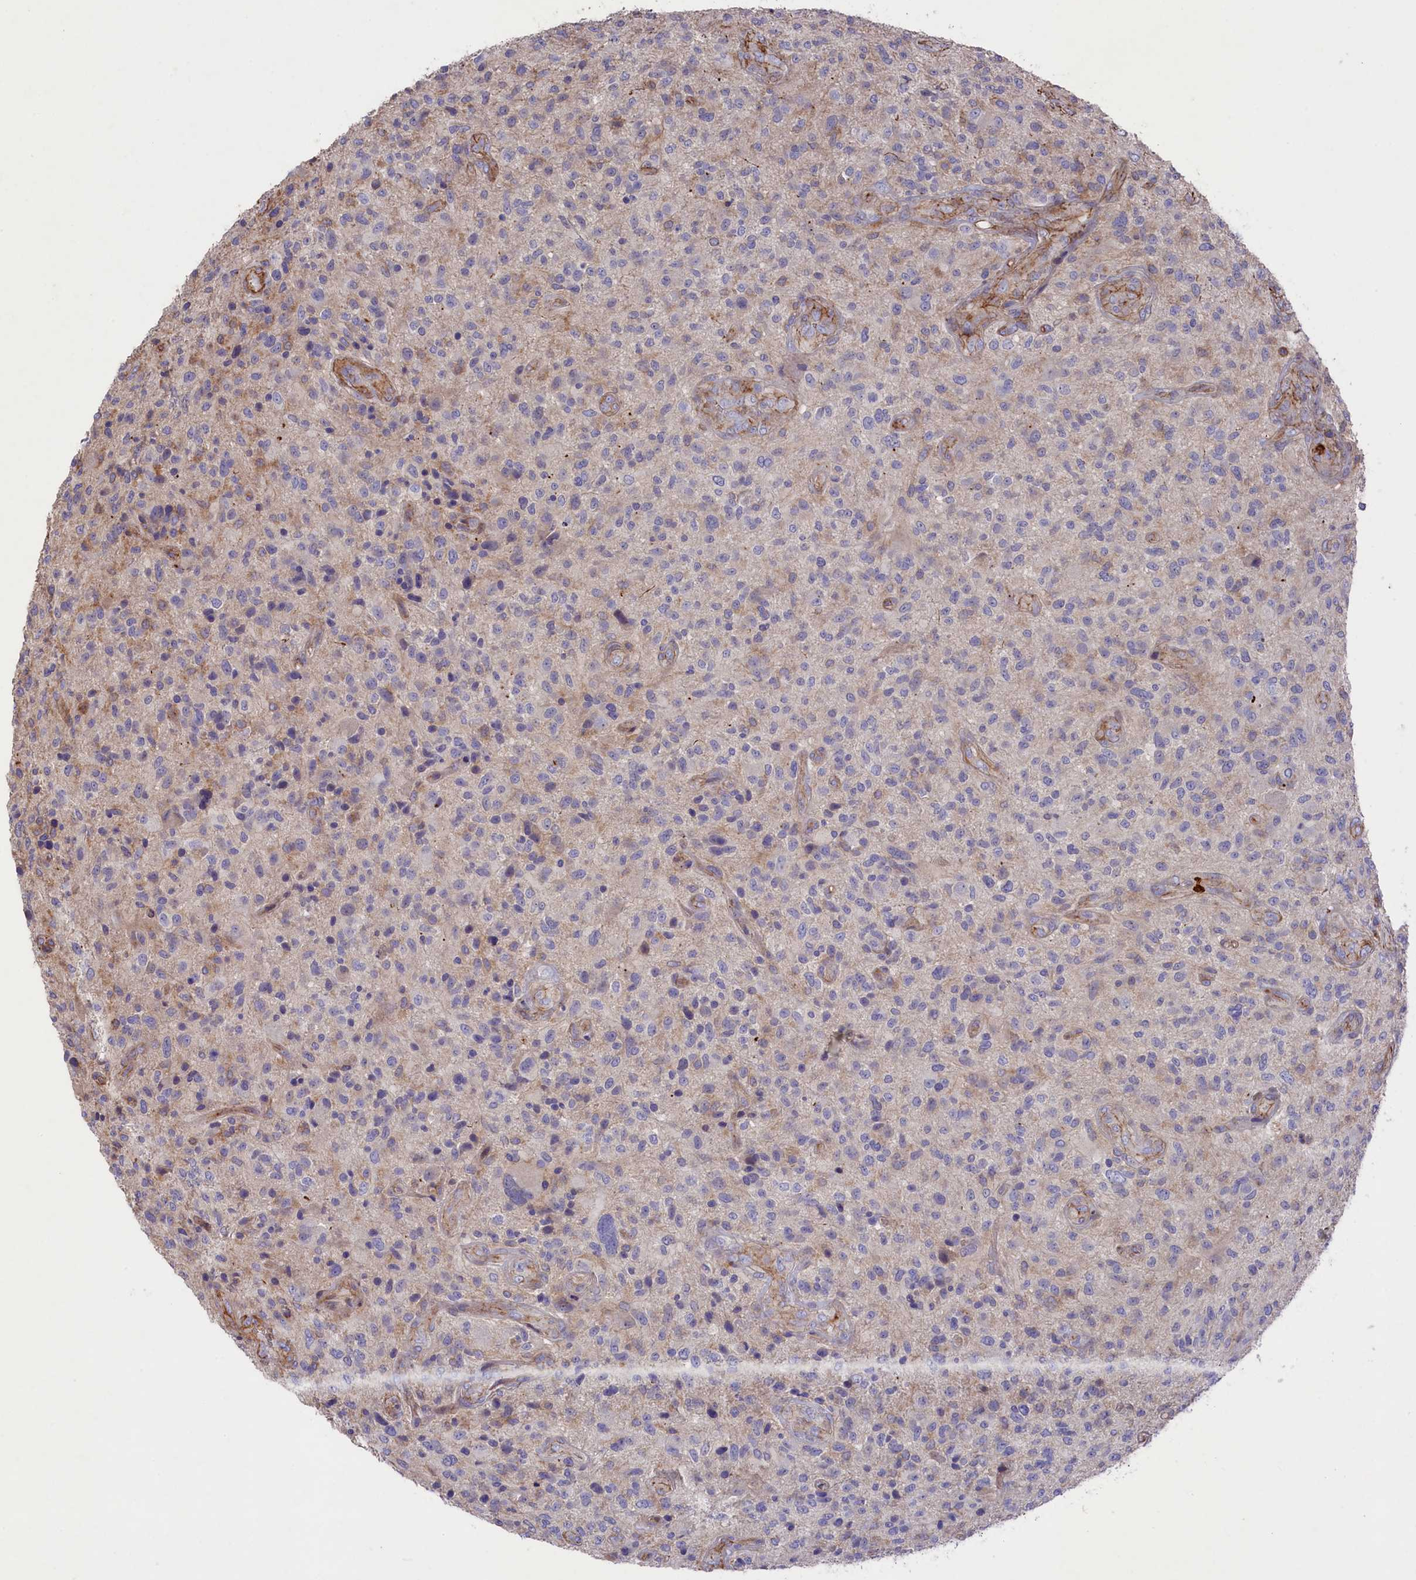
{"staining": {"intensity": "negative", "quantity": "none", "location": "none"}, "tissue": "glioma", "cell_type": "Tumor cells", "image_type": "cancer", "snomed": [{"axis": "morphology", "description": "Glioma, malignant, High grade"}, {"axis": "topography", "description": "Brain"}], "caption": "Histopathology image shows no protein expression in tumor cells of malignant glioma (high-grade) tissue.", "gene": "RAPSN", "patient": {"sex": "male", "age": 47}}